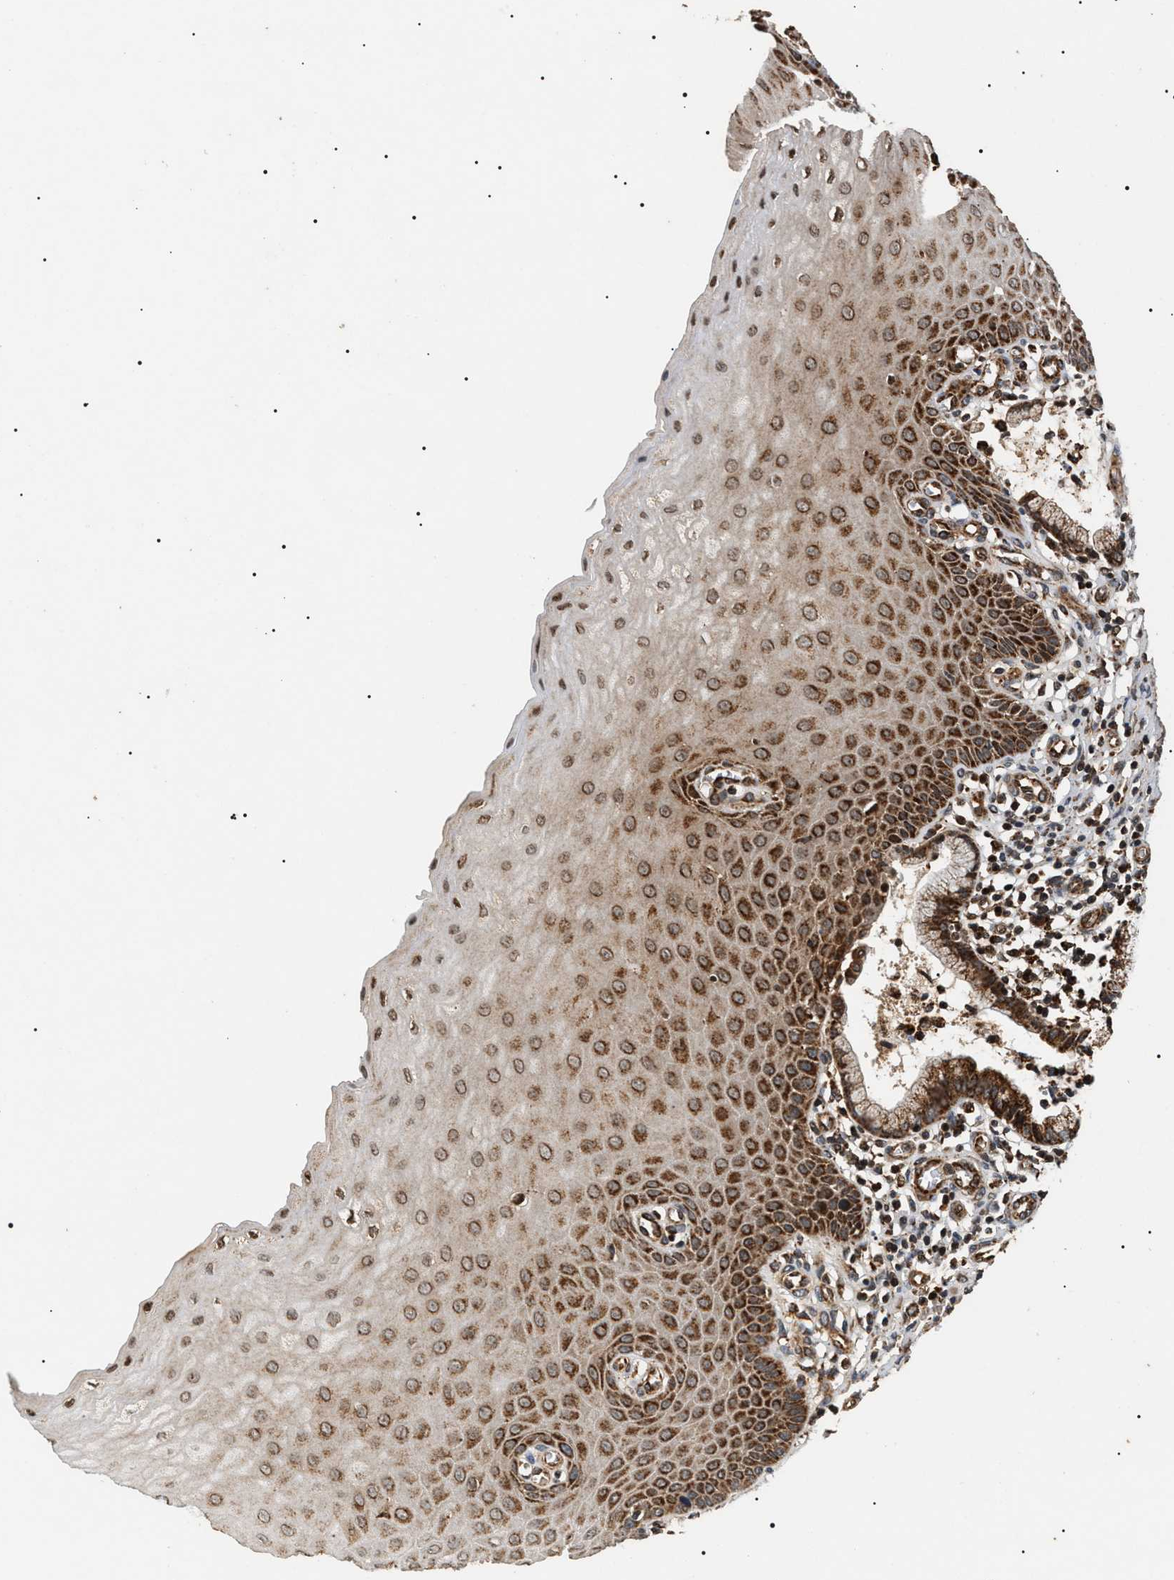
{"staining": {"intensity": "strong", "quantity": ">75%", "location": "cytoplasmic/membranous,nuclear"}, "tissue": "cervix", "cell_type": "Glandular cells", "image_type": "normal", "snomed": [{"axis": "morphology", "description": "Normal tissue, NOS"}, {"axis": "topography", "description": "Cervix"}], "caption": "Protein staining reveals strong cytoplasmic/membranous,nuclear staining in approximately >75% of glandular cells in unremarkable cervix. Using DAB (brown) and hematoxylin (blue) stains, captured at high magnification using brightfield microscopy.", "gene": "ZBTB26", "patient": {"sex": "female", "age": 55}}